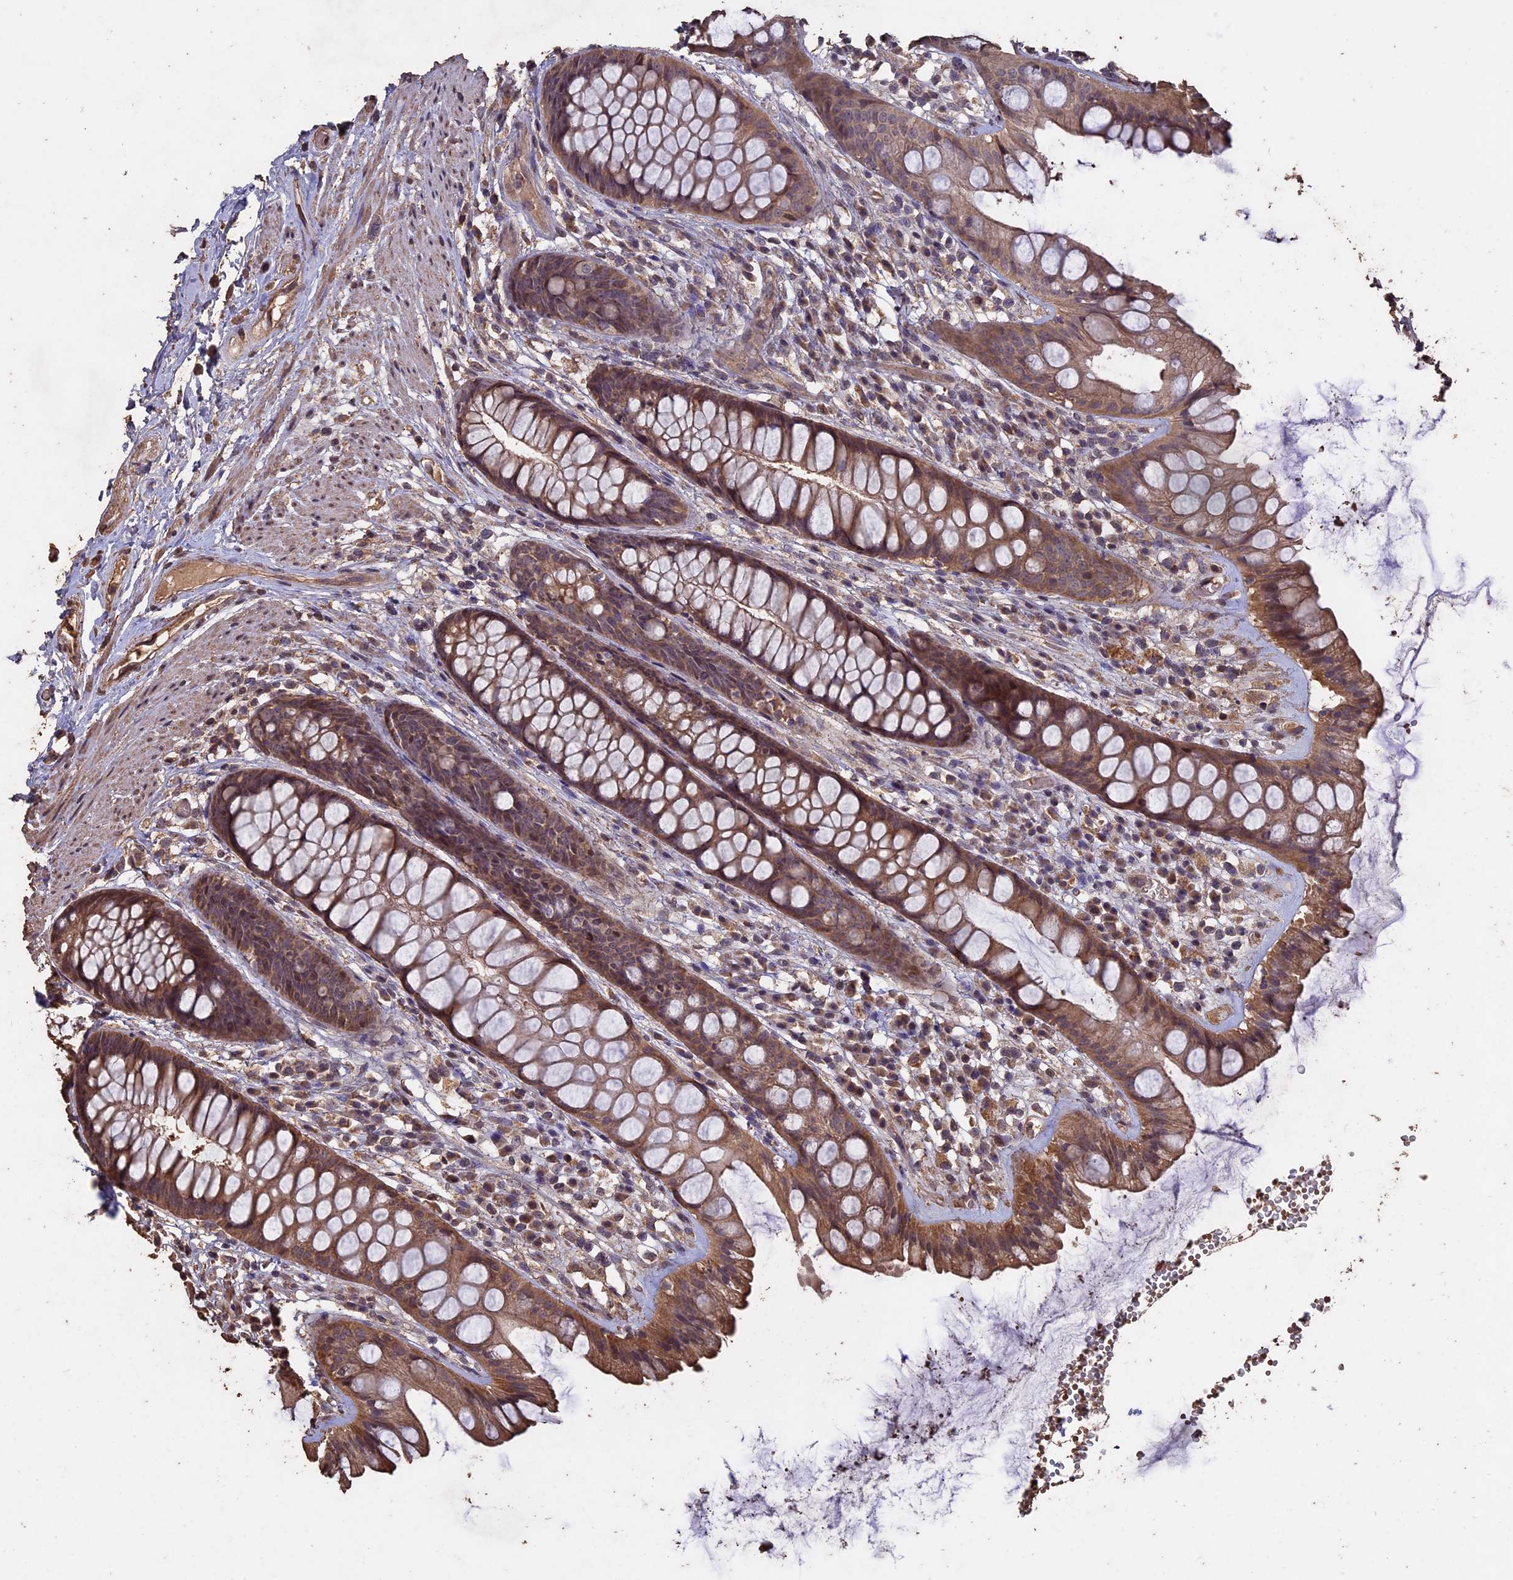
{"staining": {"intensity": "moderate", "quantity": ">75%", "location": "cytoplasmic/membranous"}, "tissue": "rectum", "cell_type": "Glandular cells", "image_type": "normal", "snomed": [{"axis": "morphology", "description": "Normal tissue, NOS"}, {"axis": "topography", "description": "Rectum"}], "caption": "This is a photomicrograph of immunohistochemistry staining of unremarkable rectum, which shows moderate staining in the cytoplasmic/membranous of glandular cells.", "gene": "HUNK", "patient": {"sex": "male", "age": 74}}